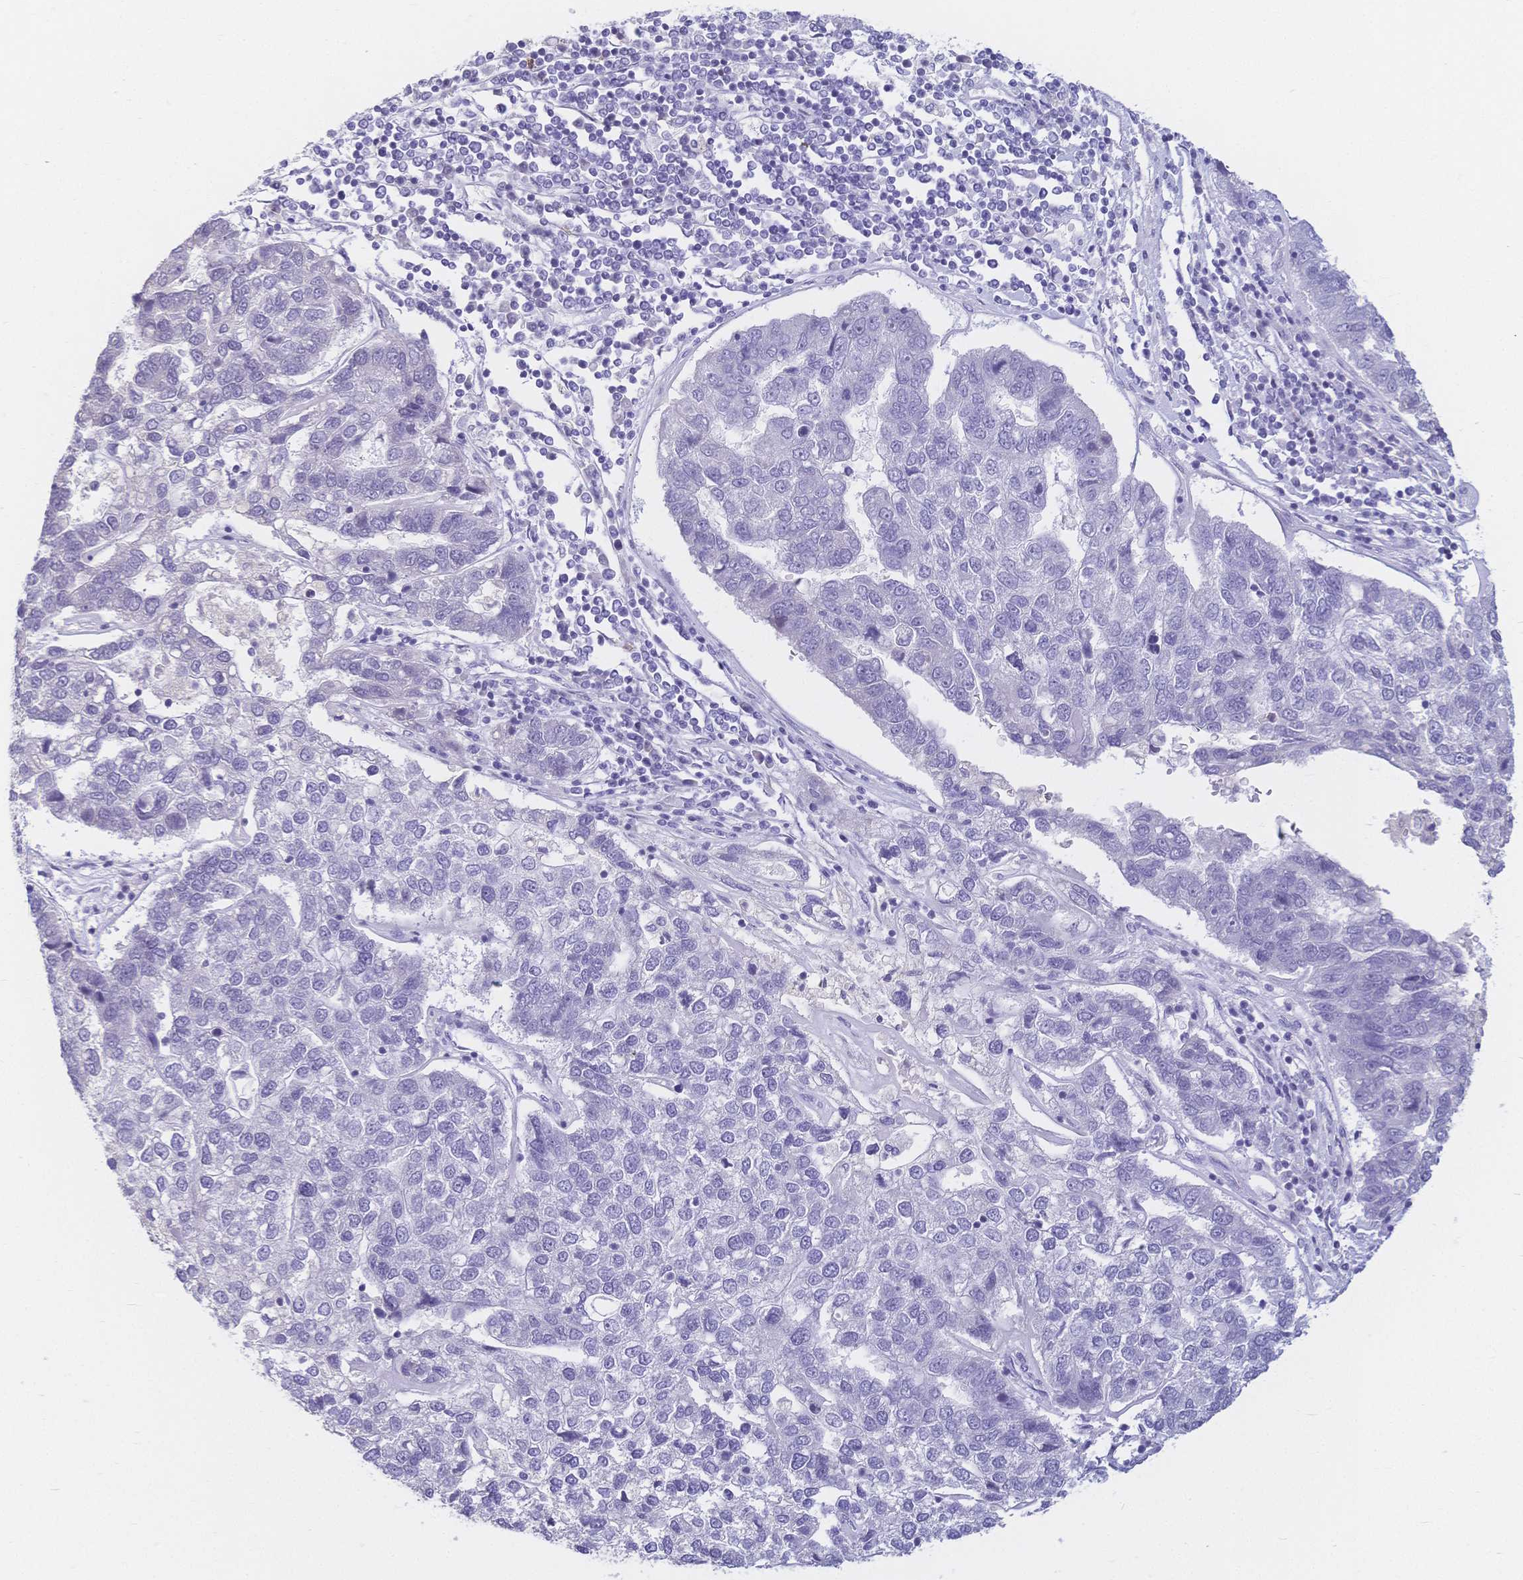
{"staining": {"intensity": "negative", "quantity": "none", "location": "none"}, "tissue": "pancreatic cancer", "cell_type": "Tumor cells", "image_type": "cancer", "snomed": [{"axis": "morphology", "description": "Adenocarcinoma, NOS"}, {"axis": "topography", "description": "Pancreas"}], "caption": "A high-resolution histopathology image shows IHC staining of pancreatic cancer (adenocarcinoma), which shows no significant positivity in tumor cells.", "gene": "CR2", "patient": {"sex": "female", "age": 61}}